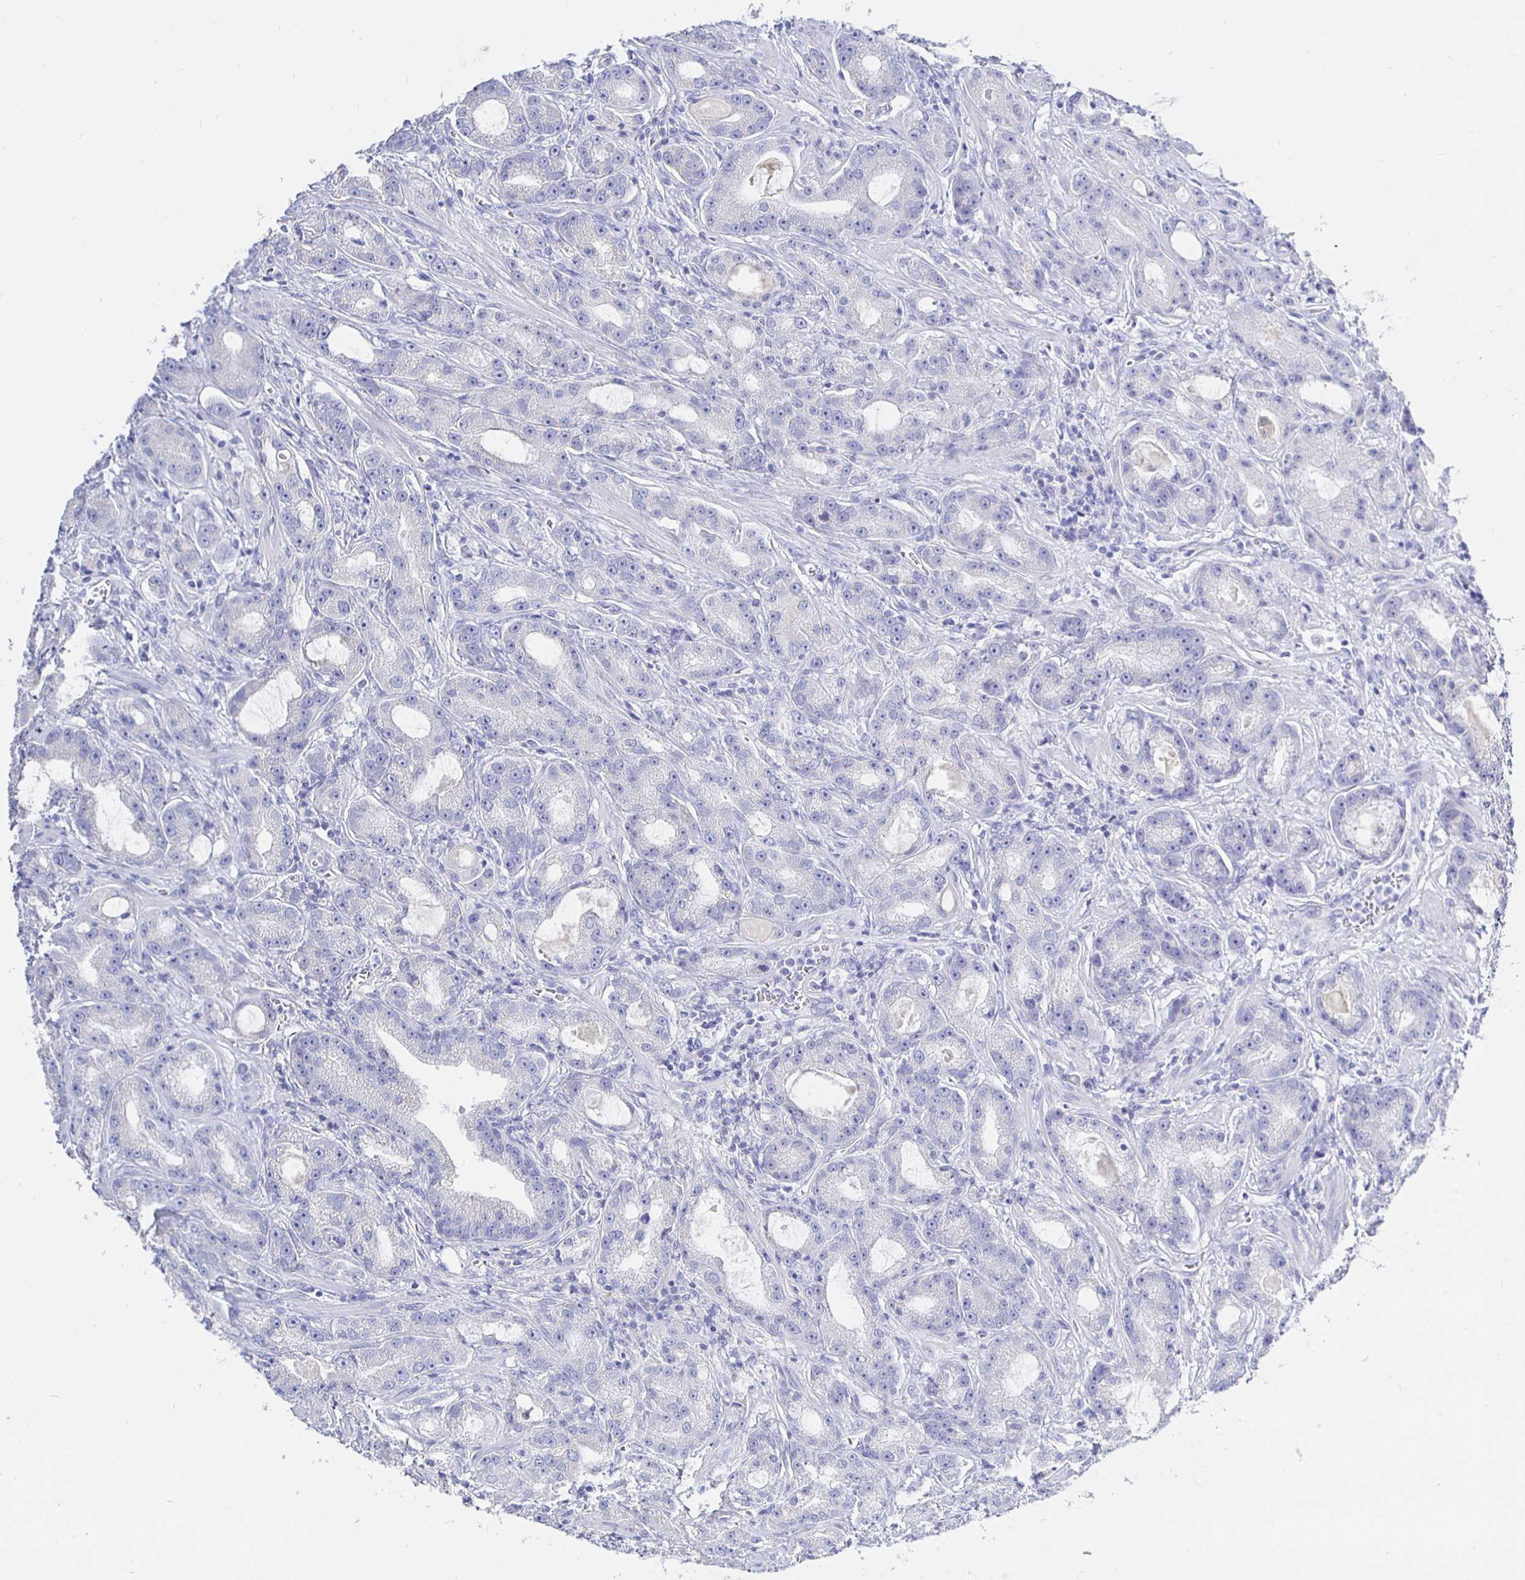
{"staining": {"intensity": "negative", "quantity": "none", "location": "none"}, "tissue": "prostate cancer", "cell_type": "Tumor cells", "image_type": "cancer", "snomed": [{"axis": "morphology", "description": "Adenocarcinoma, High grade"}, {"axis": "topography", "description": "Prostate"}], "caption": "An immunohistochemistry (IHC) micrograph of prostate cancer is shown. There is no staining in tumor cells of prostate cancer.", "gene": "UMOD", "patient": {"sex": "male", "age": 65}}